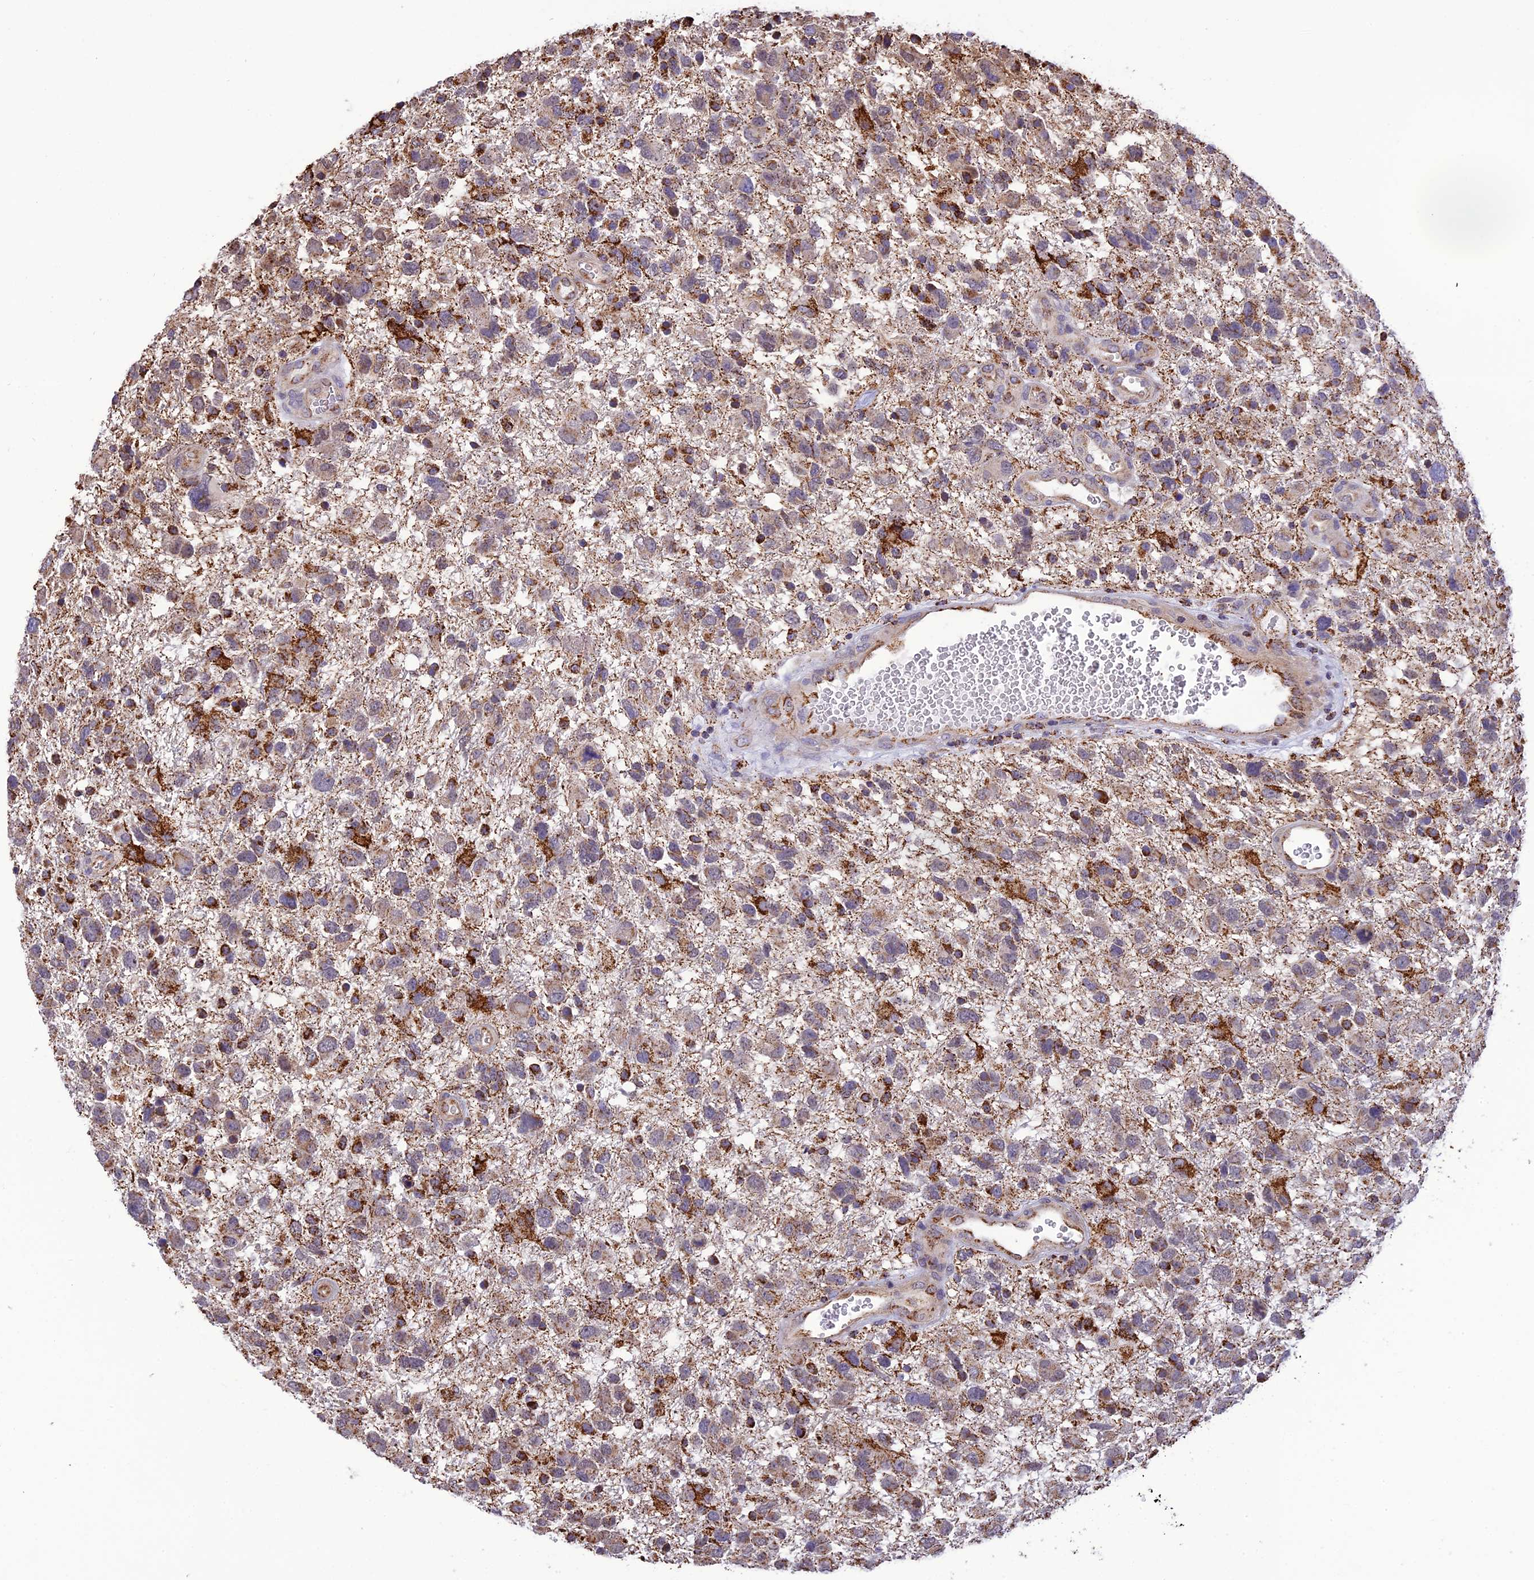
{"staining": {"intensity": "strong", "quantity": "<25%", "location": "cytoplasmic/membranous"}, "tissue": "glioma", "cell_type": "Tumor cells", "image_type": "cancer", "snomed": [{"axis": "morphology", "description": "Glioma, malignant, High grade"}, {"axis": "topography", "description": "Brain"}], "caption": "Malignant glioma (high-grade) stained with DAB (3,3'-diaminobenzidine) IHC demonstrates medium levels of strong cytoplasmic/membranous staining in approximately <25% of tumor cells.", "gene": "KCNG1", "patient": {"sex": "male", "age": 61}}